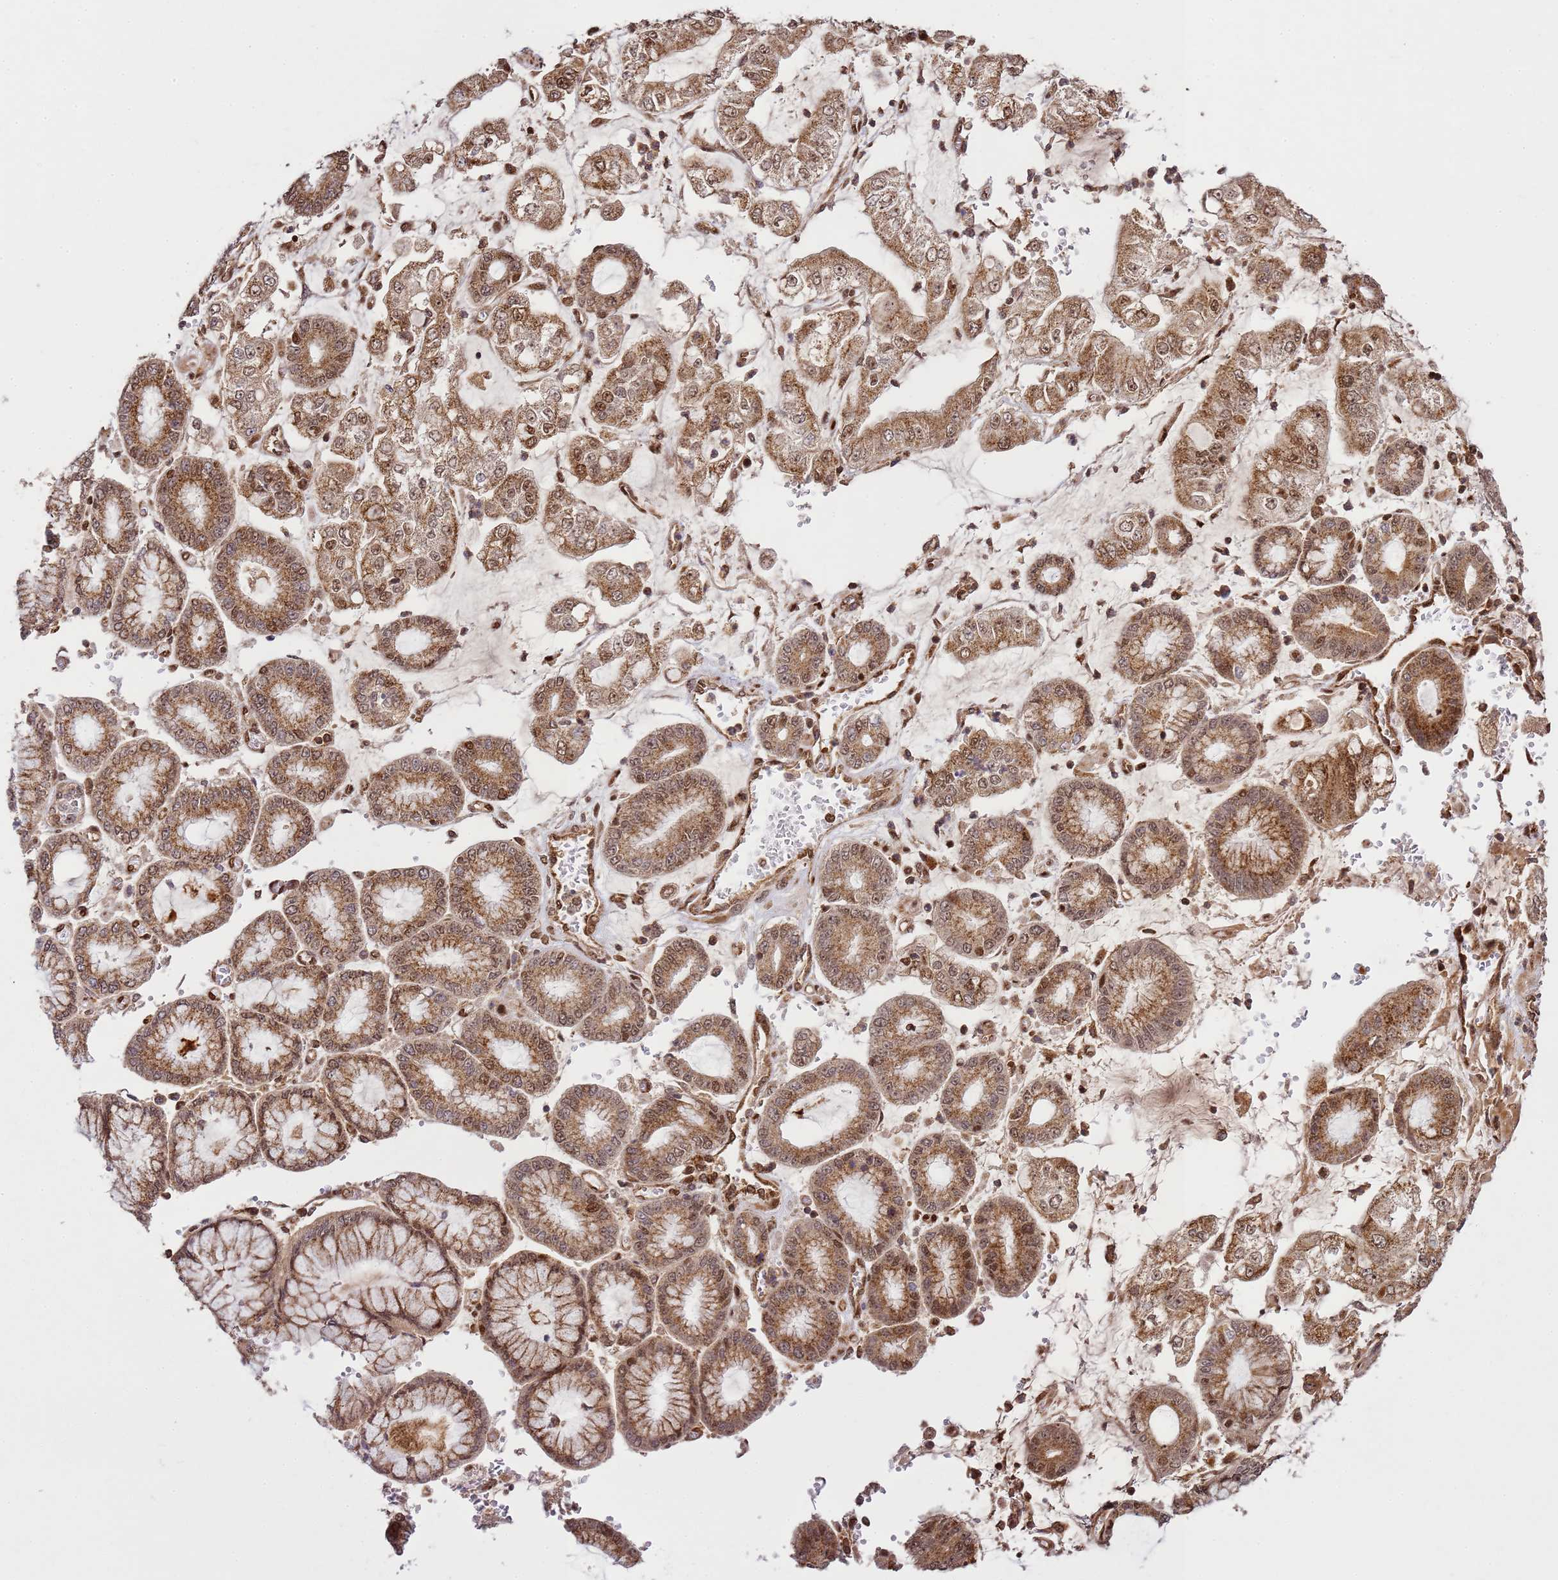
{"staining": {"intensity": "moderate", "quantity": "25%-75%", "location": "cytoplasmic/membranous,nuclear"}, "tissue": "stomach cancer", "cell_type": "Tumor cells", "image_type": "cancer", "snomed": [{"axis": "morphology", "description": "Adenocarcinoma, NOS"}, {"axis": "topography", "description": "Stomach"}], "caption": "The photomicrograph demonstrates a brown stain indicating the presence of a protein in the cytoplasmic/membranous and nuclear of tumor cells in stomach cancer.", "gene": "PEX14", "patient": {"sex": "male", "age": 76}}